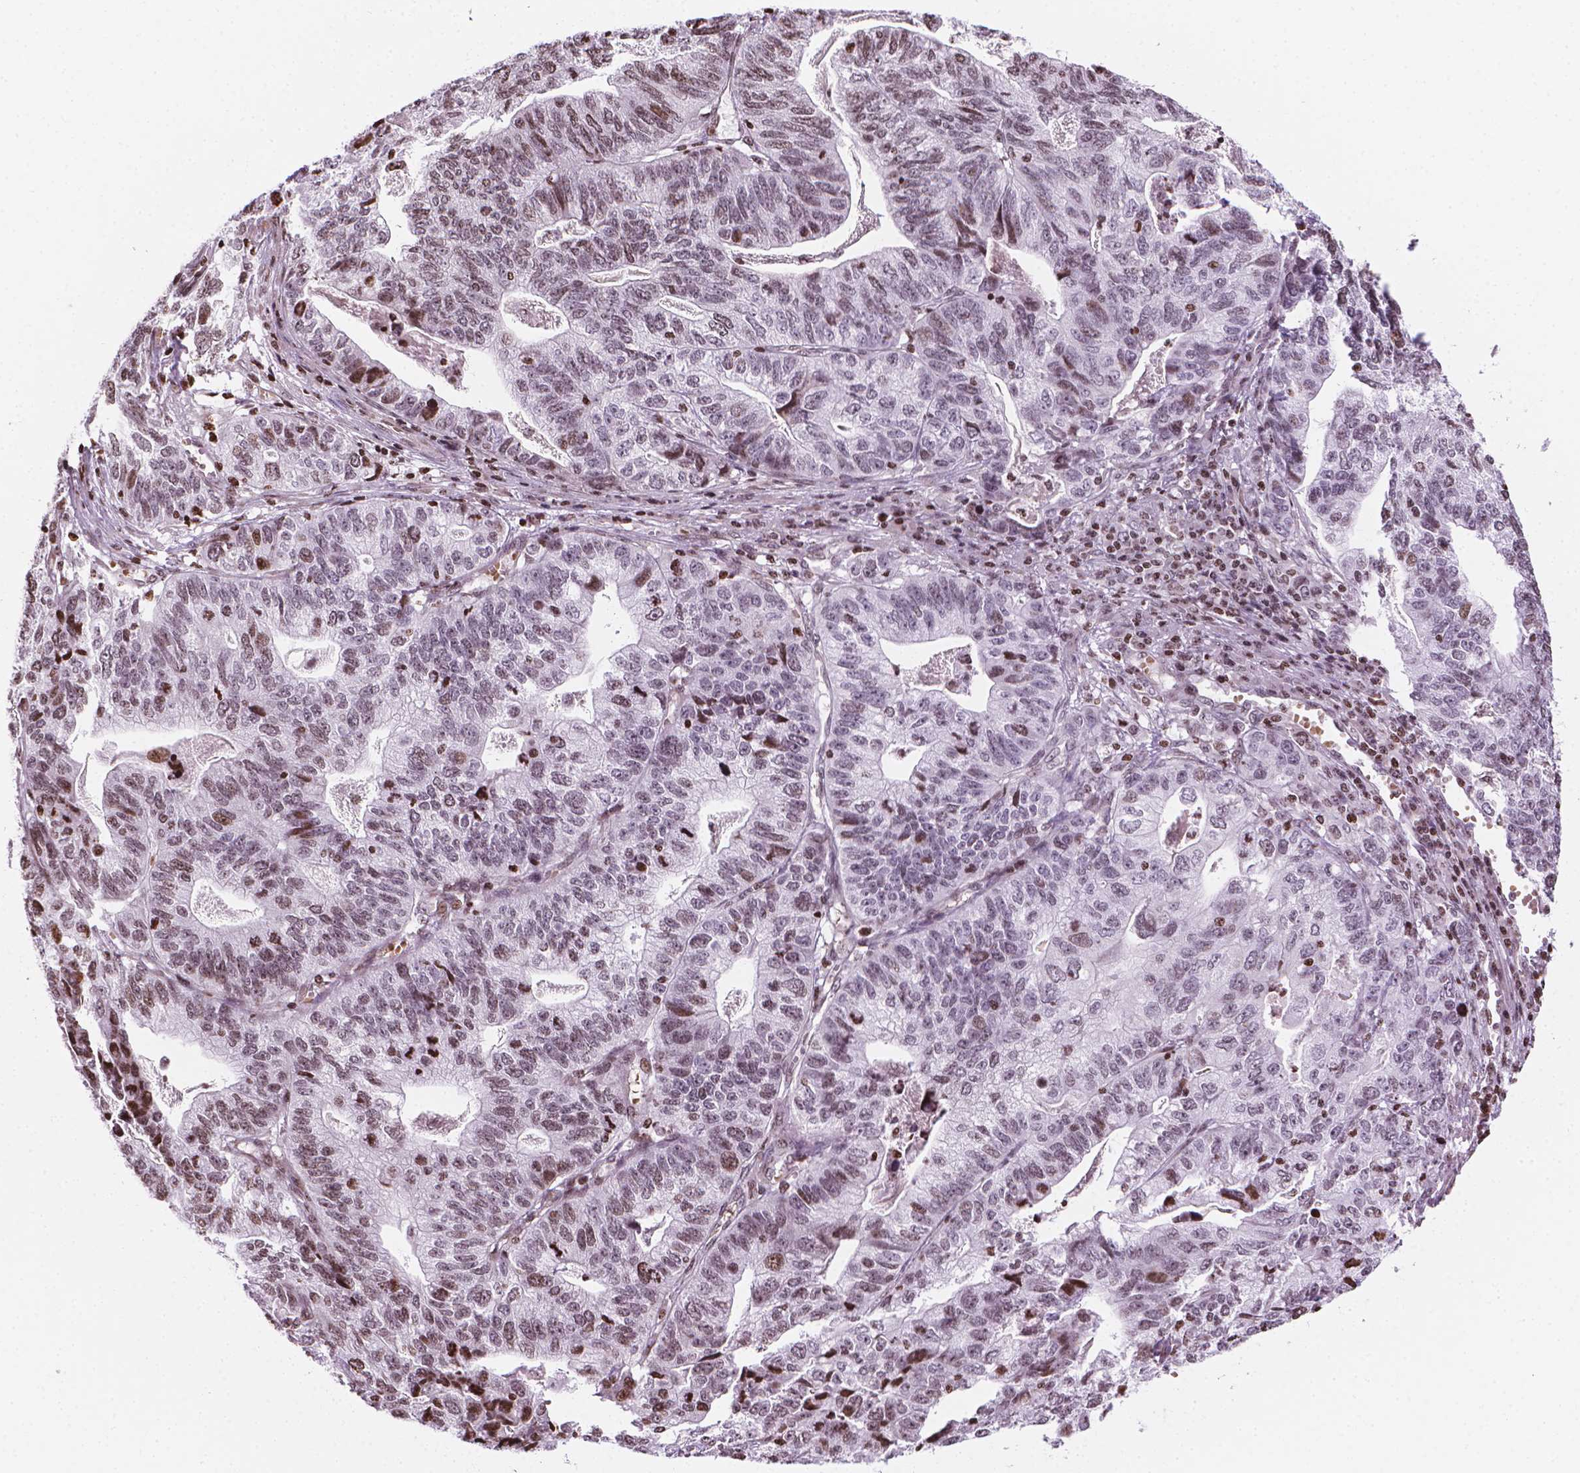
{"staining": {"intensity": "moderate", "quantity": "<25%", "location": "nuclear"}, "tissue": "stomach cancer", "cell_type": "Tumor cells", "image_type": "cancer", "snomed": [{"axis": "morphology", "description": "Adenocarcinoma, NOS"}, {"axis": "topography", "description": "Stomach, upper"}], "caption": "IHC (DAB) staining of human stomach cancer exhibits moderate nuclear protein staining in about <25% of tumor cells. Nuclei are stained in blue.", "gene": "PIP4K2A", "patient": {"sex": "female", "age": 67}}